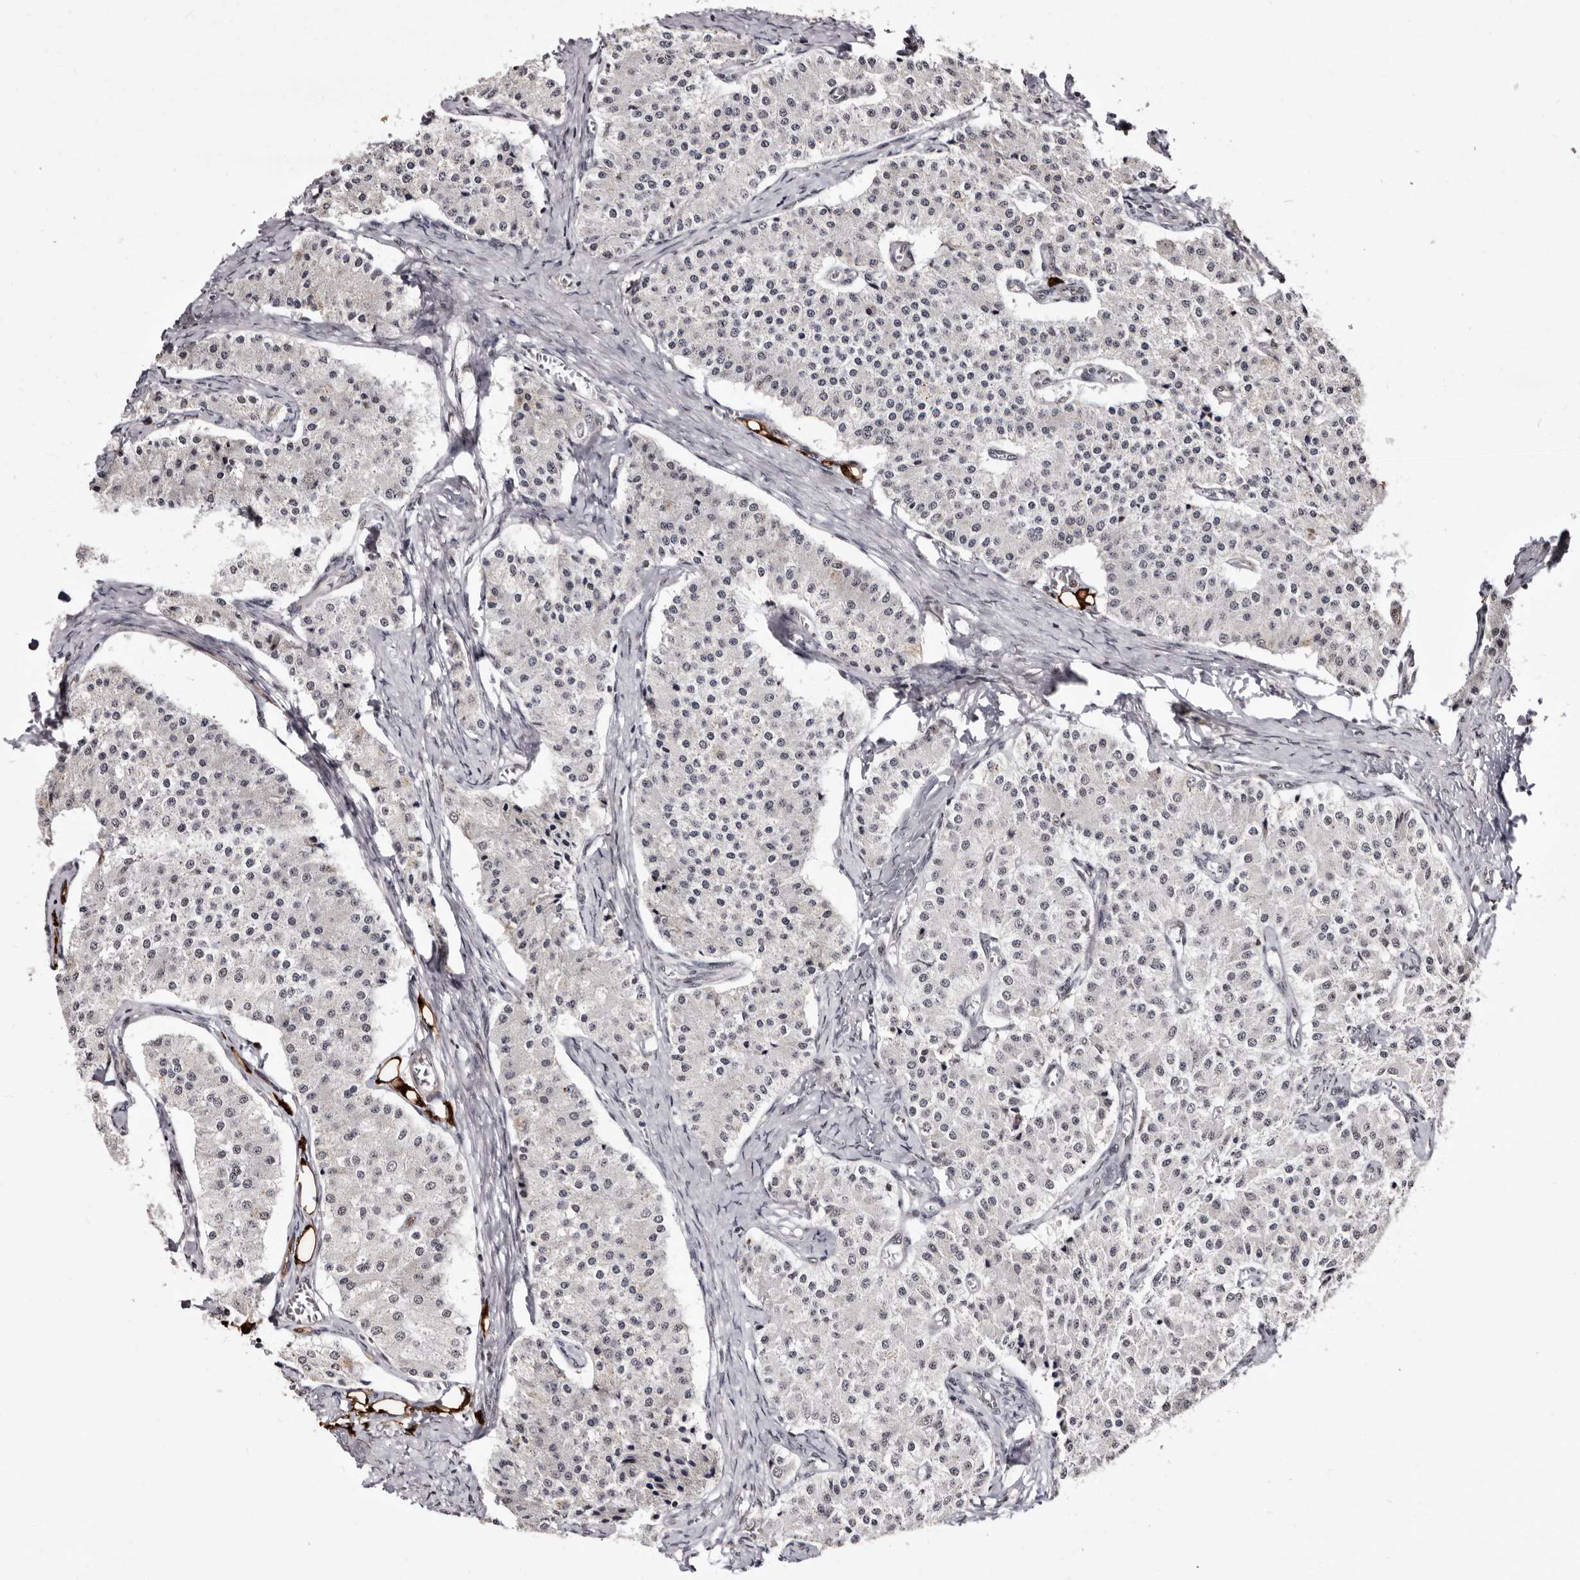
{"staining": {"intensity": "negative", "quantity": "none", "location": "none"}, "tissue": "carcinoid", "cell_type": "Tumor cells", "image_type": "cancer", "snomed": [{"axis": "morphology", "description": "Carcinoid, malignant, NOS"}, {"axis": "topography", "description": "Colon"}], "caption": "This is a photomicrograph of immunohistochemistry staining of malignant carcinoid, which shows no positivity in tumor cells.", "gene": "ANAPC11", "patient": {"sex": "female", "age": 52}}